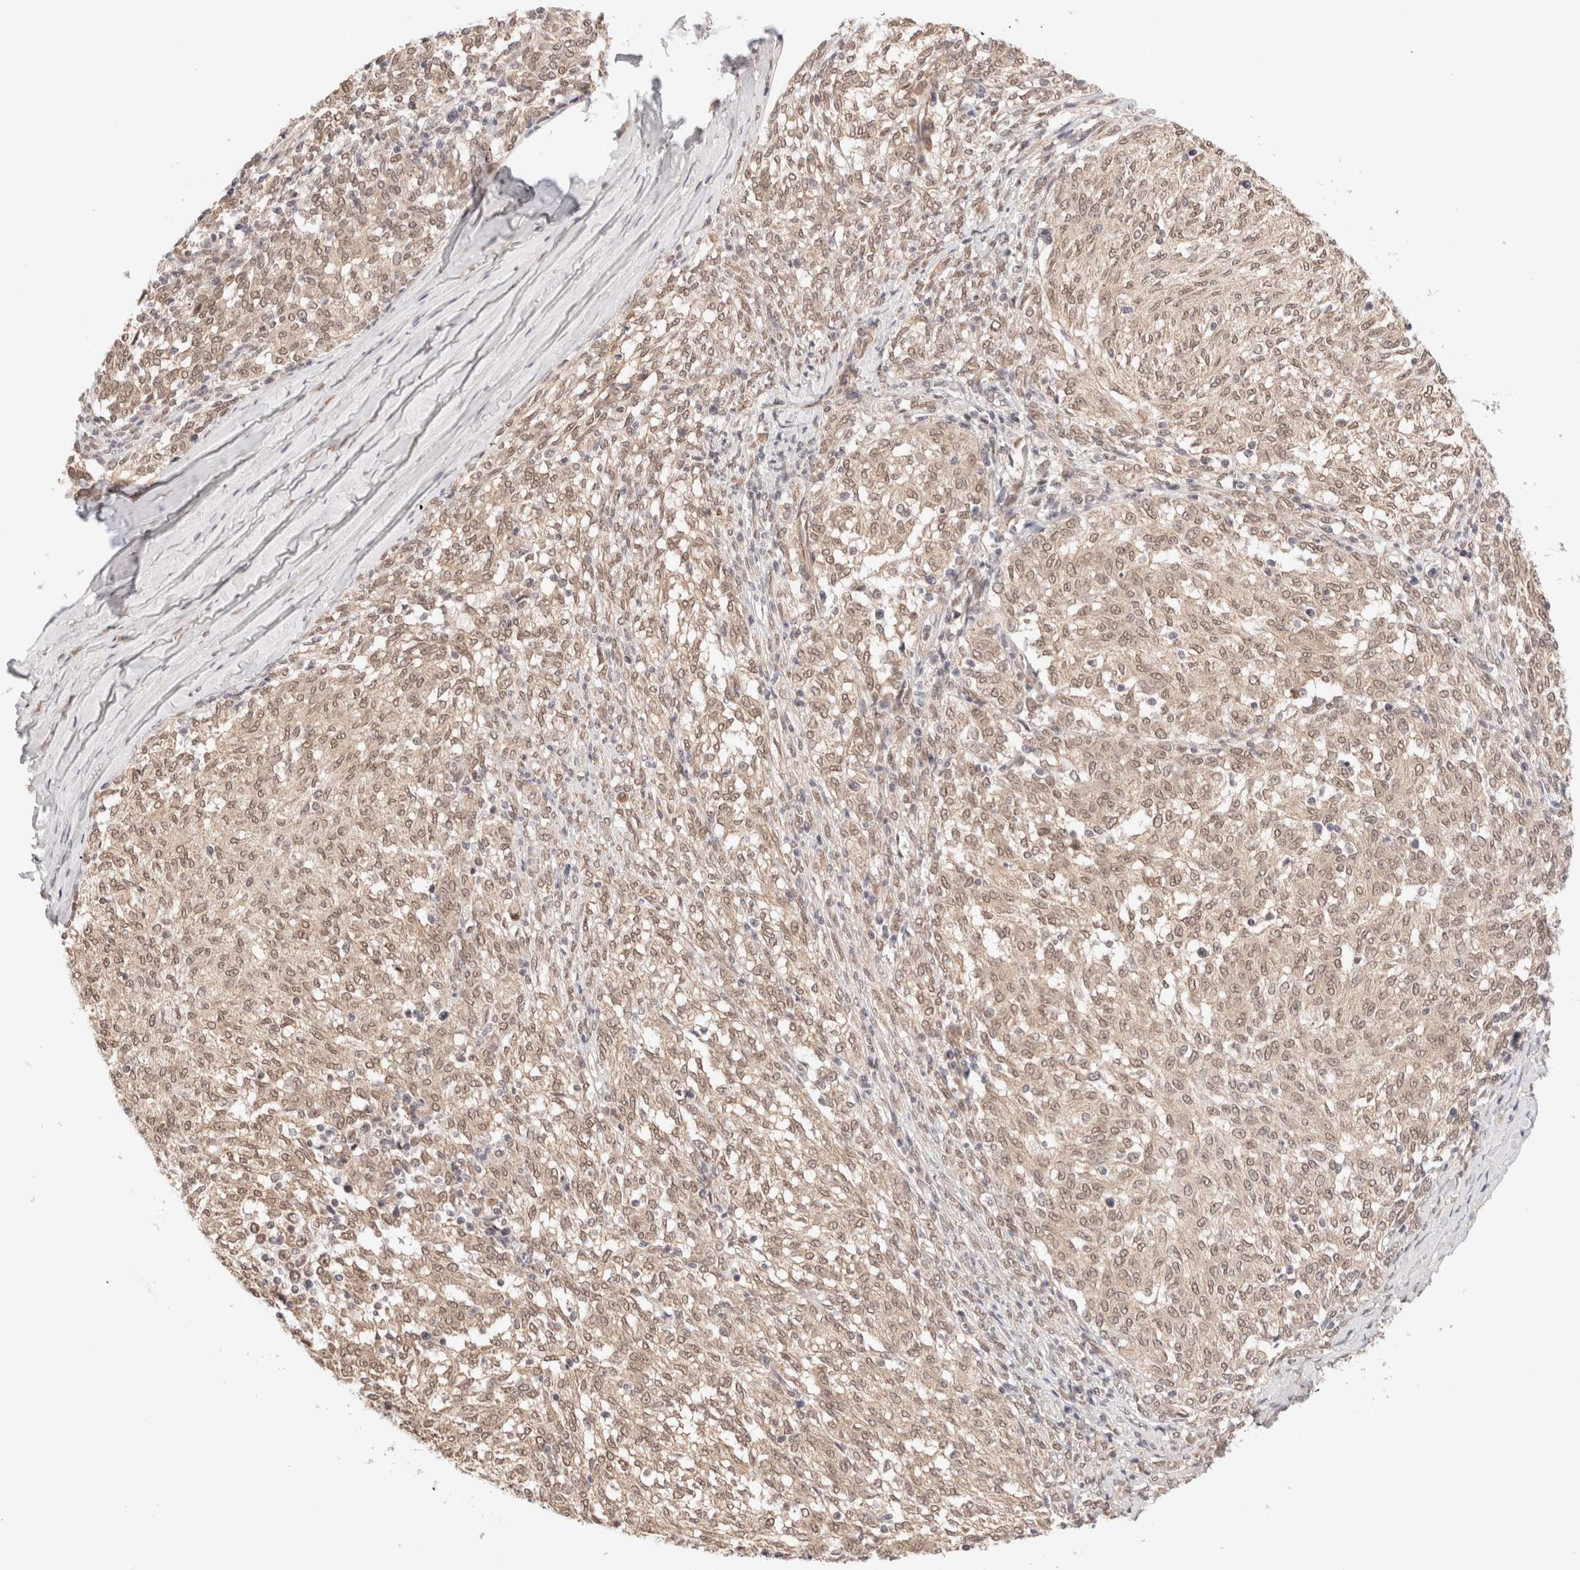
{"staining": {"intensity": "weak", "quantity": ">75%", "location": "cytoplasmic/membranous,nuclear"}, "tissue": "melanoma", "cell_type": "Tumor cells", "image_type": "cancer", "snomed": [{"axis": "morphology", "description": "Malignant melanoma, NOS"}, {"axis": "topography", "description": "Skin"}], "caption": "An image showing weak cytoplasmic/membranous and nuclear expression in about >75% of tumor cells in malignant melanoma, as visualized by brown immunohistochemical staining.", "gene": "BRPF3", "patient": {"sex": "female", "age": 72}}